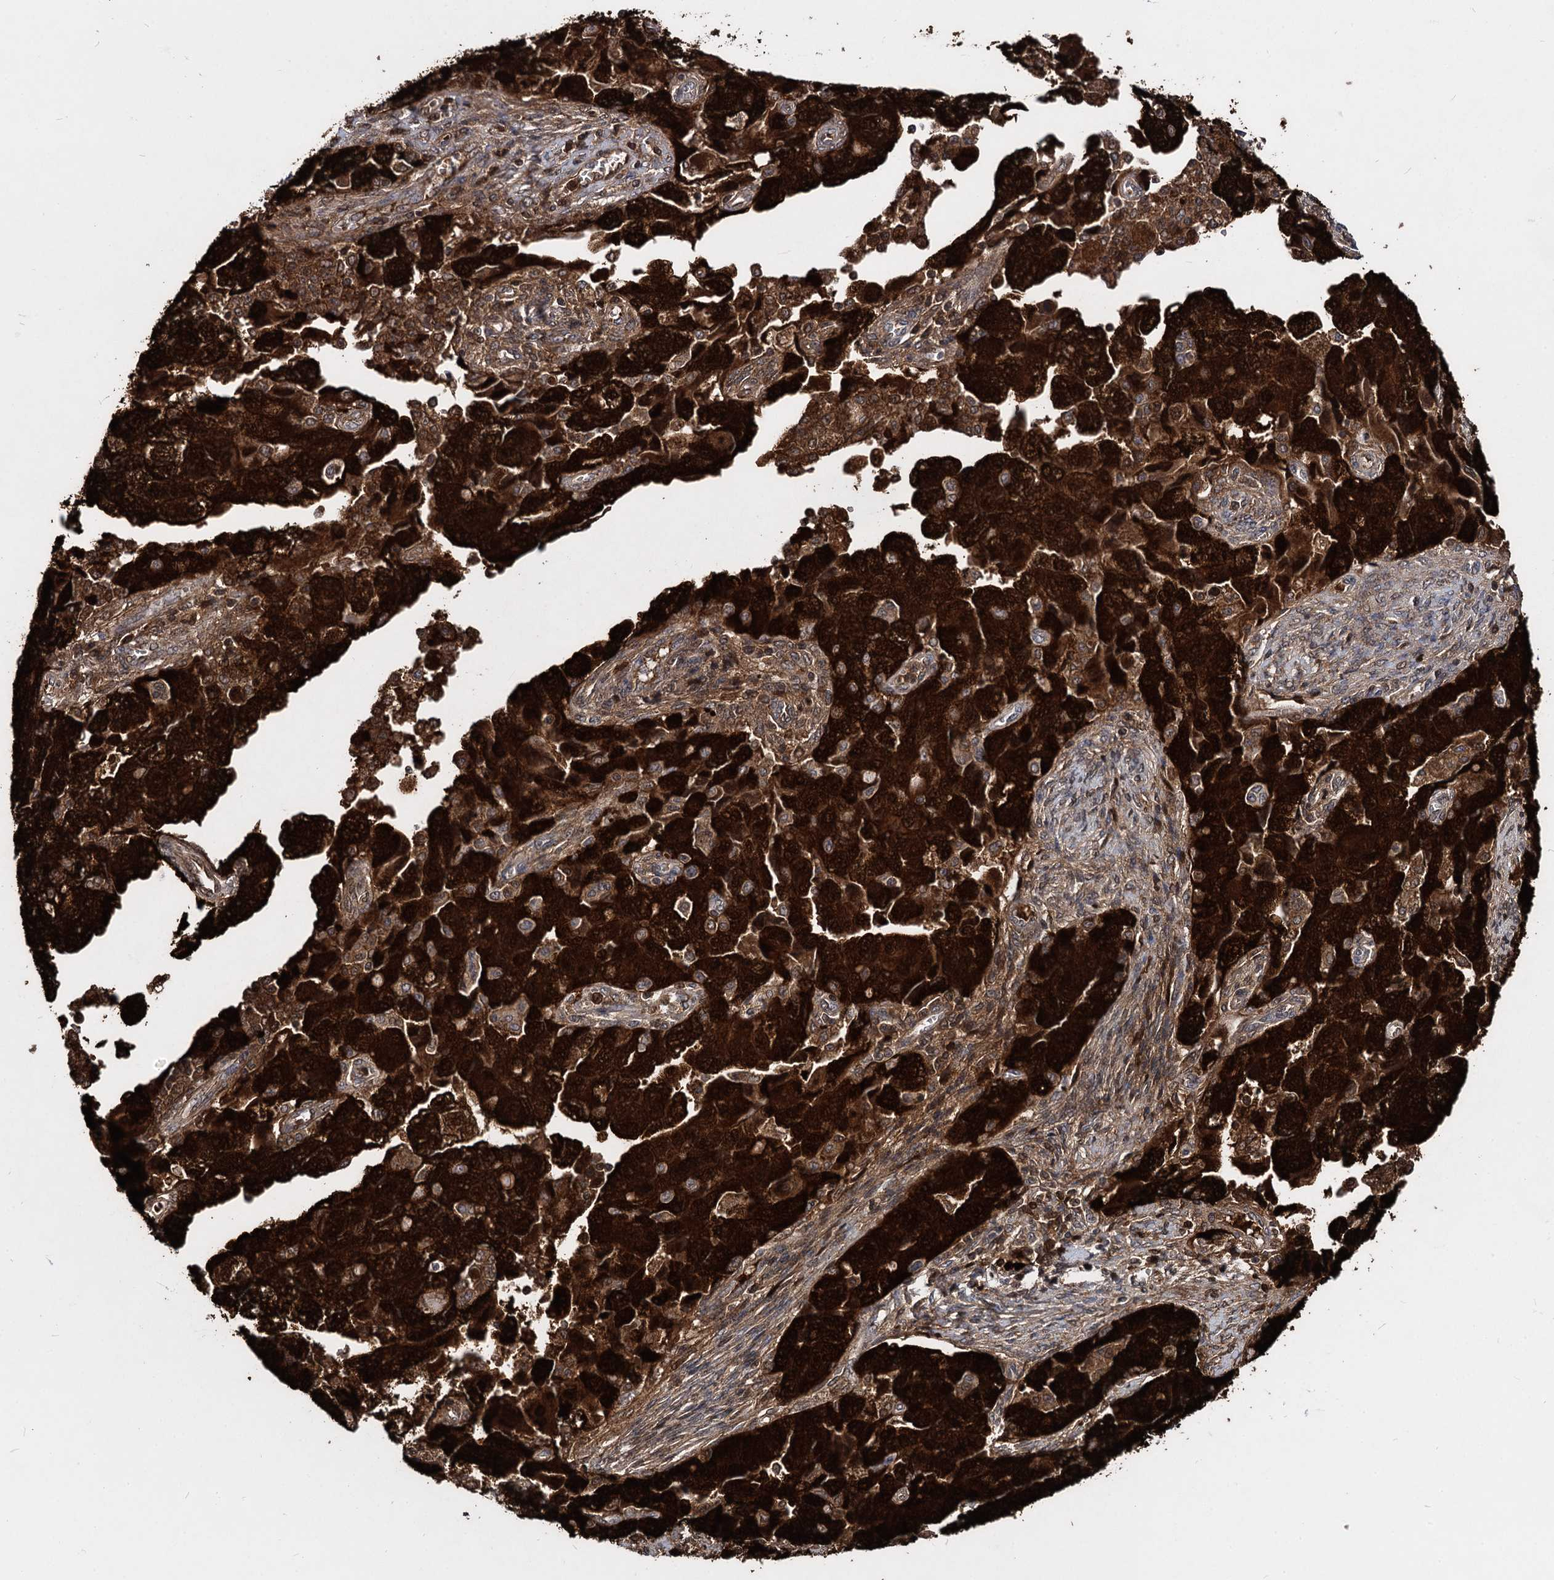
{"staining": {"intensity": "strong", "quantity": ">75%", "location": "cytoplasmic/membranous,nuclear"}, "tissue": "ovarian cancer", "cell_type": "Tumor cells", "image_type": "cancer", "snomed": [{"axis": "morphology", "description": "Carcinoma, NOS"}, {"axis": "morphology", "description": "Cystadenocarcinoma, serous, NOS"}, {"axis": "topography", "description": "Ovary"}], "caption": "Strong cytoplasmic/membranous and nuclear staining for a protein is present in approximately >75% of tumor cells of ovarian cancer (carcinoma) using immunohistochemistry.", "gene": "MAGEA4", "patient": {"sex": "female", "age": 69}}